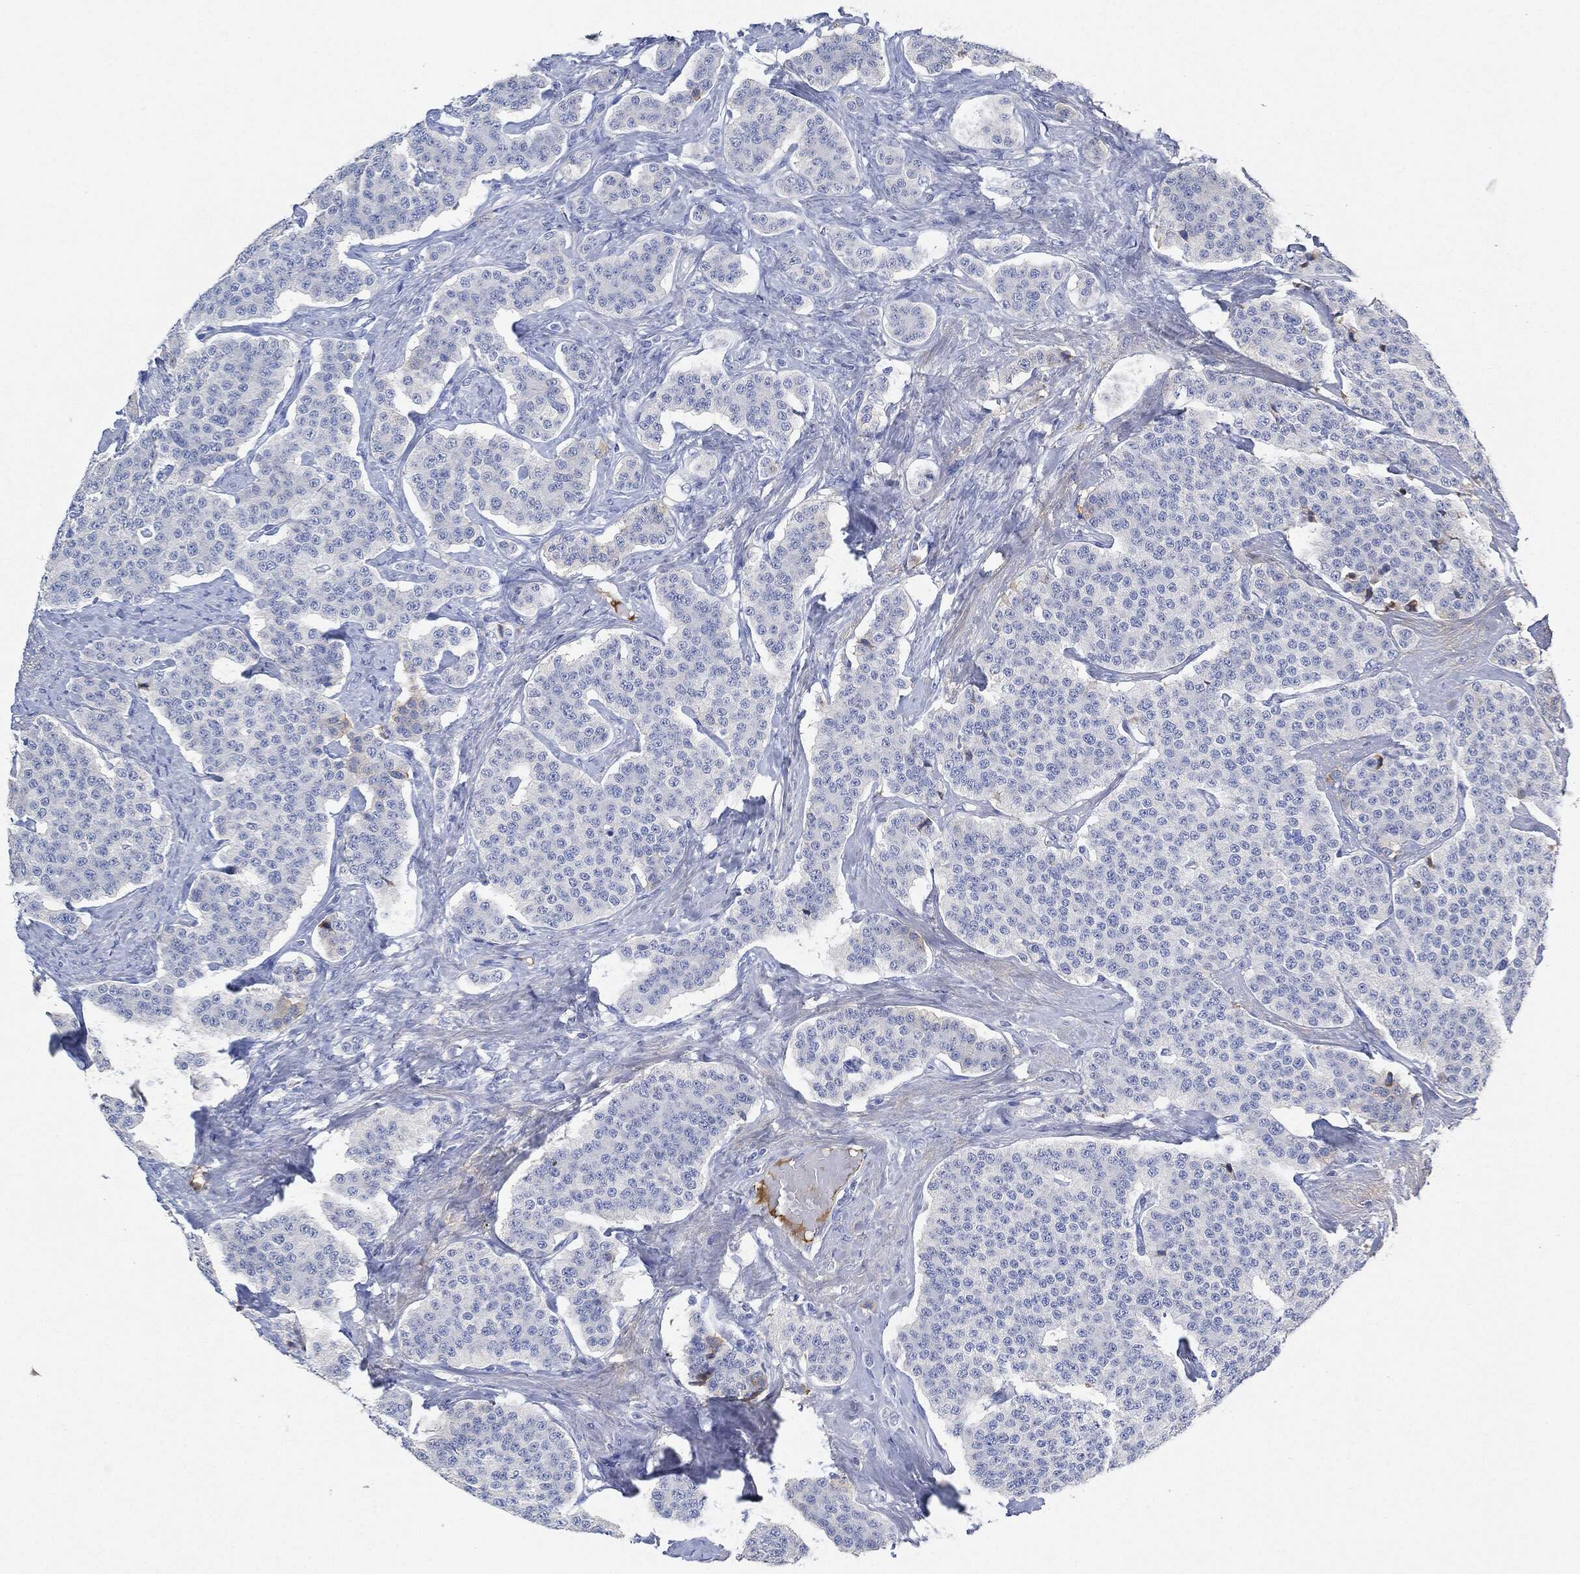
{"staining": {"intensity": "negative", "quantity": "none", "location": "none"}, "tissue": "carcinoid", "cell_type": "Tumor cells", "image_type": "cancer", "snomed": [{"axis": "morphology", "description": "Carcinoid, malignant, NOS"}, {"axis": "topography", "description": "Small intestine"}], "caption": "A photomicrograph of human carcinoid is negative for staining in tumor cells.", "gene": "IGLV6-57", "patient": {"sex": "female", "age": 58}}